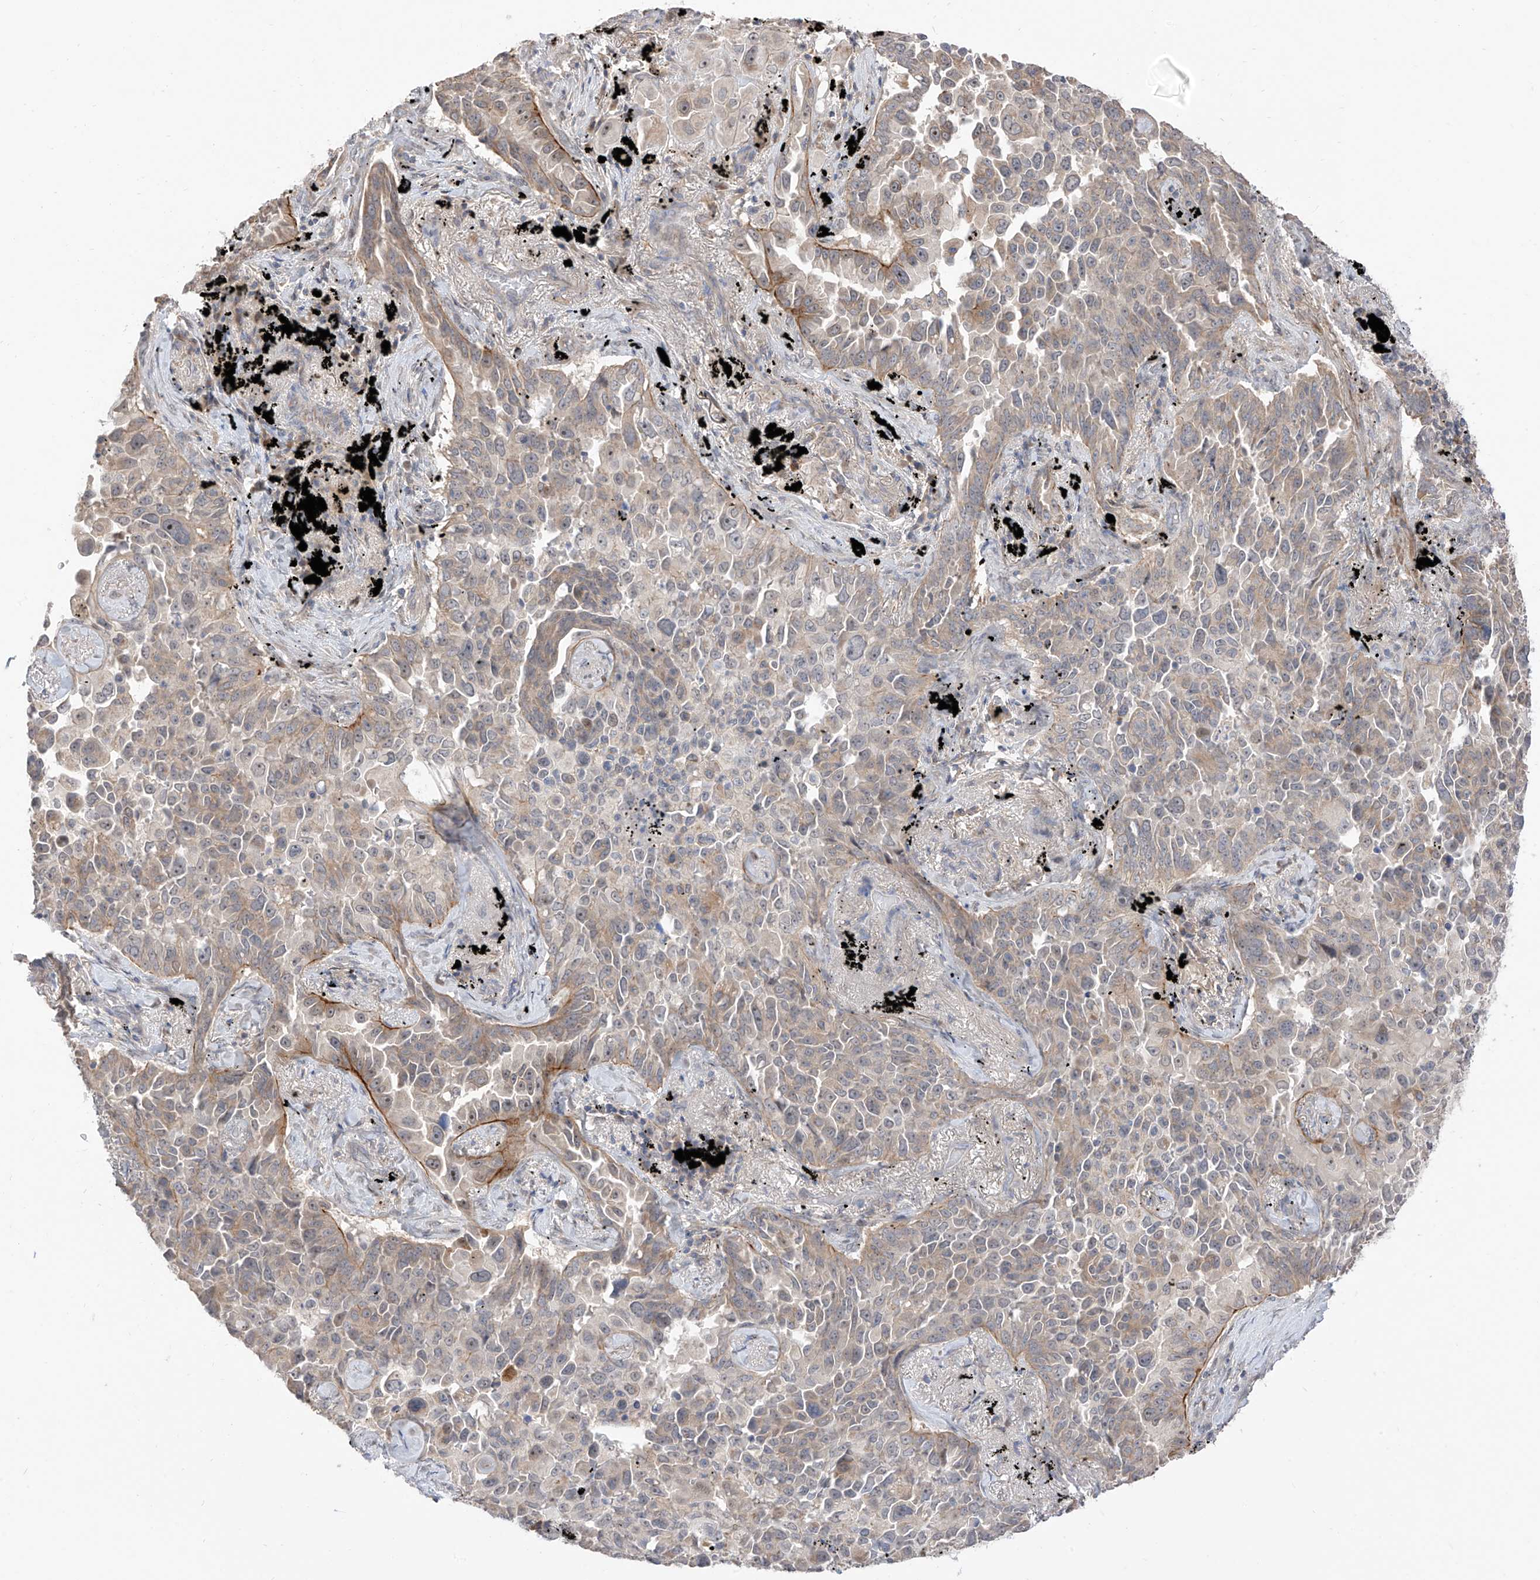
{"staining": {"intensity": "moderate", "quantity": "<25%", "location": "cytoplasmic/membranous,nuclear"}, "tissue": "lung cancer", "cell_type": "Tumor cells", "image_type": "cancer", "snomed": [{"axis": "morphology", "description": "Adenocarcinoma, NOS"}, {"axis": "topography", "description": "Lung"}], "caption": "High-power microscopy captured an IHC micrograph of lung cancer, revealing moderate cytoplasmic/membranous and nuclear staining in about <25% of tumor cells. Using DAB (3,3'-diaminobenzidine) (brown) and hematoxylin (blue) stains, captured at high magnification using brightfield microscopy.", "gene": "LATS1", "patient": {"sex": "female", "age": 67}}